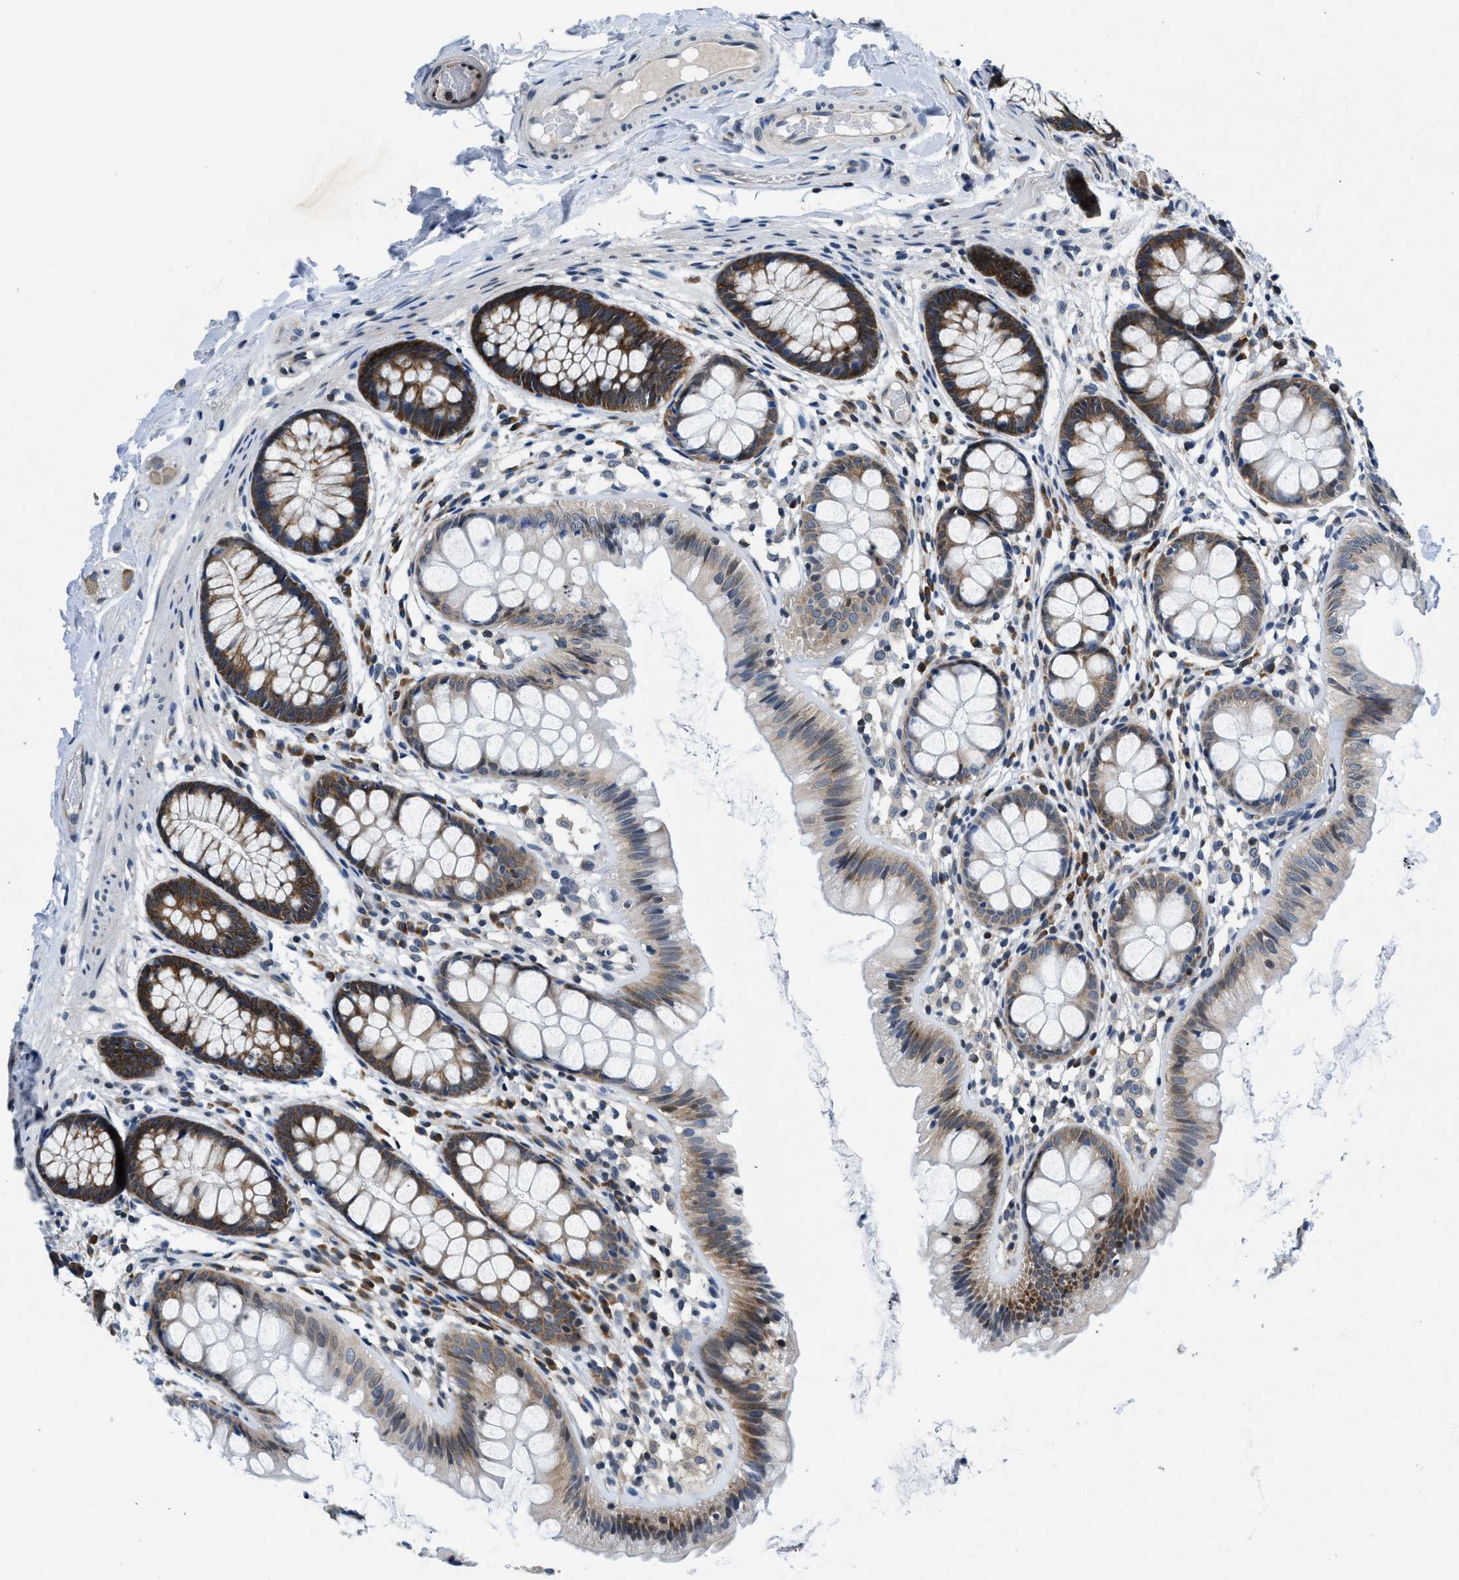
{"staining": {"intensity": "moderate", "quantity": ">75%", "location": "cytoplasmic/membranous"}, "tissue": "colon", "cell_type": "Endothelial cells", "image_type": "normal", "snomed": [{"axis": "morphology", "description": "Normal tissue, NOS"}, {"axis": "topography", "description": "Colon"}], "caption": "Colon stained for a protein demonstrates moderate cytoplasmic/membranous positivity in endothelial cells. The protein is stained brown, and the nuclei are stained in blue (DAB IHC with brightfield microscopy, high magnification).", "gene": "PA2G4", "patient": {"sex": "female", "age": 56}}